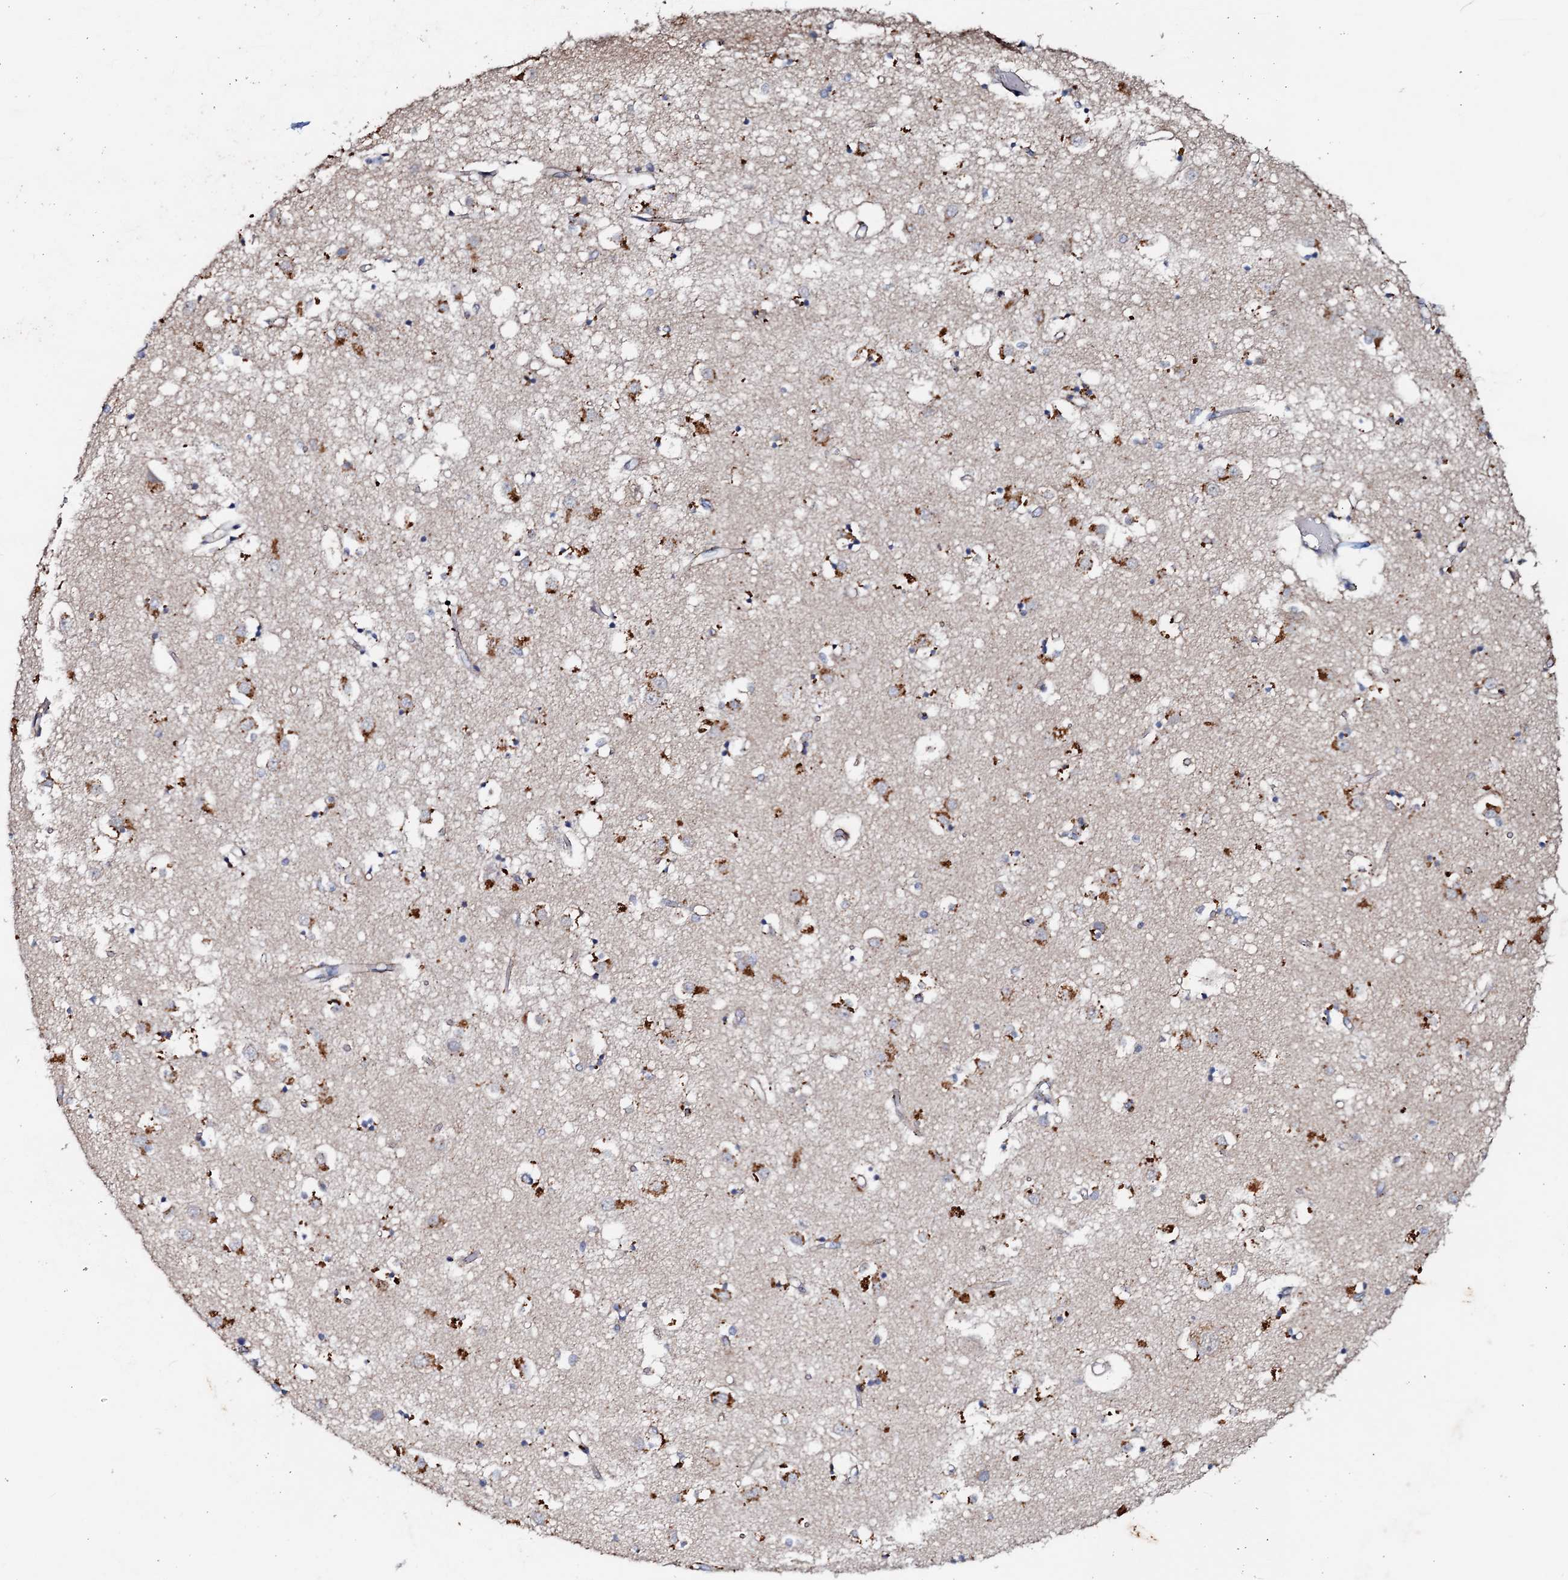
{"staining": {"intensity": "moderate", "quantity": "<25%", "location": "cytoplasmic/membranous"}, "tissue": "caudate", "cell_type": "Glial cells", "image_type": "normal", "snomed": [{"axis": "morphology", "description": "Normal tissue, NOS"}, {"axis": "topography", "description": "Lateral ventricle wall"}], "caption": "This is a histology image of immunohistochemistry (IHC) staining of normal caudate, which shows moderate expression in the cytoplasmic/membranous of glial cells.", "gene": "MANSC4", "patient": {"sex": "male", "age": 70}}